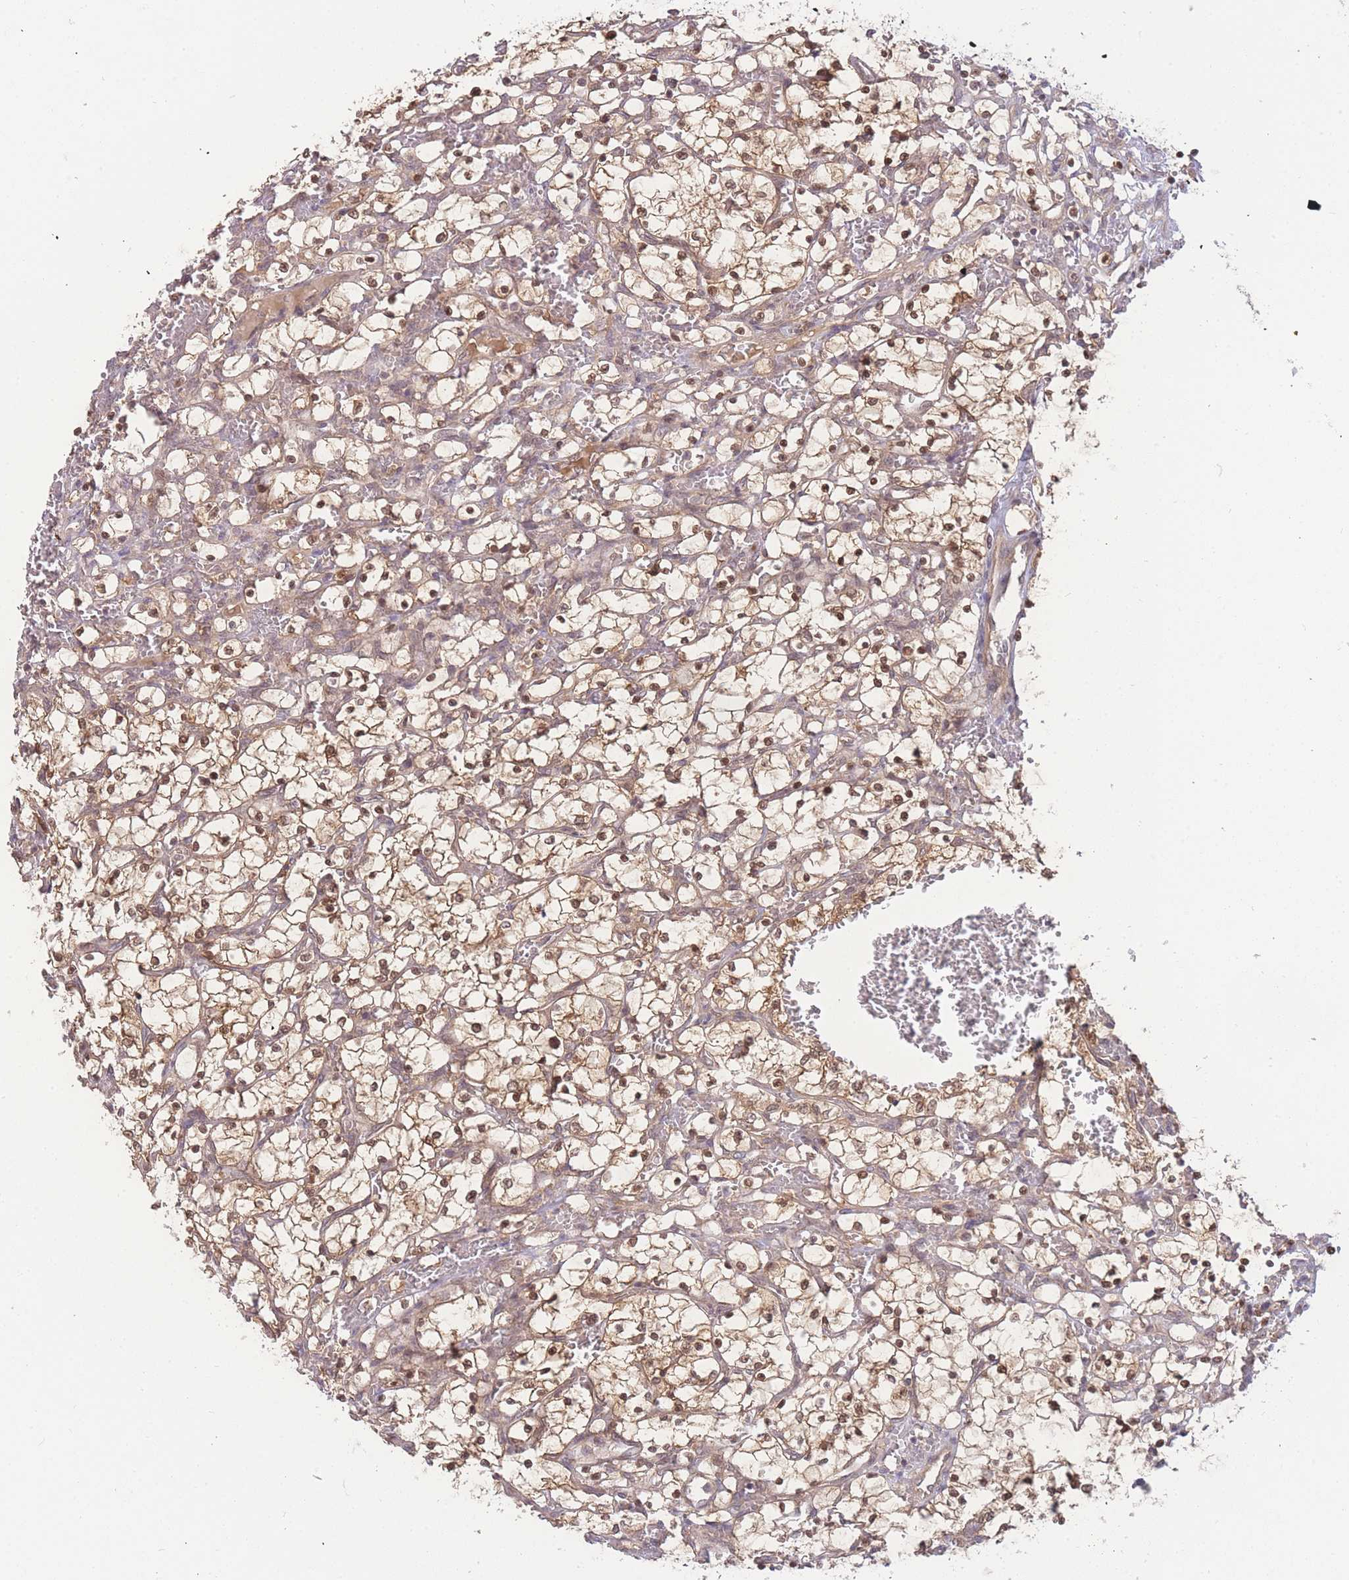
{"staining": {"intensity": "moderate", "quantity": ">75%", "location": "cytoplasmic/membranous,nuclear"}, "tissue": "renal cancer", "cell_type": "Tumor cells", "image_type": "cancer", "snomed": [{"axis": "morphology", "description": "Adenocarcinoma, NOS"}, {"axis": "topography", "description": "Kidney"}], "caption": "An immunohistochemistry (IHC) histopathology image of tumor tissue is shown. Protein staining in brown shows moderate cytoplasmic/membranous and nuclear positivity in adenocarcinoma (renal) within tumor cells.", "gene": "KIAA1191", "patient": {"sex": "female", "age": 69}}